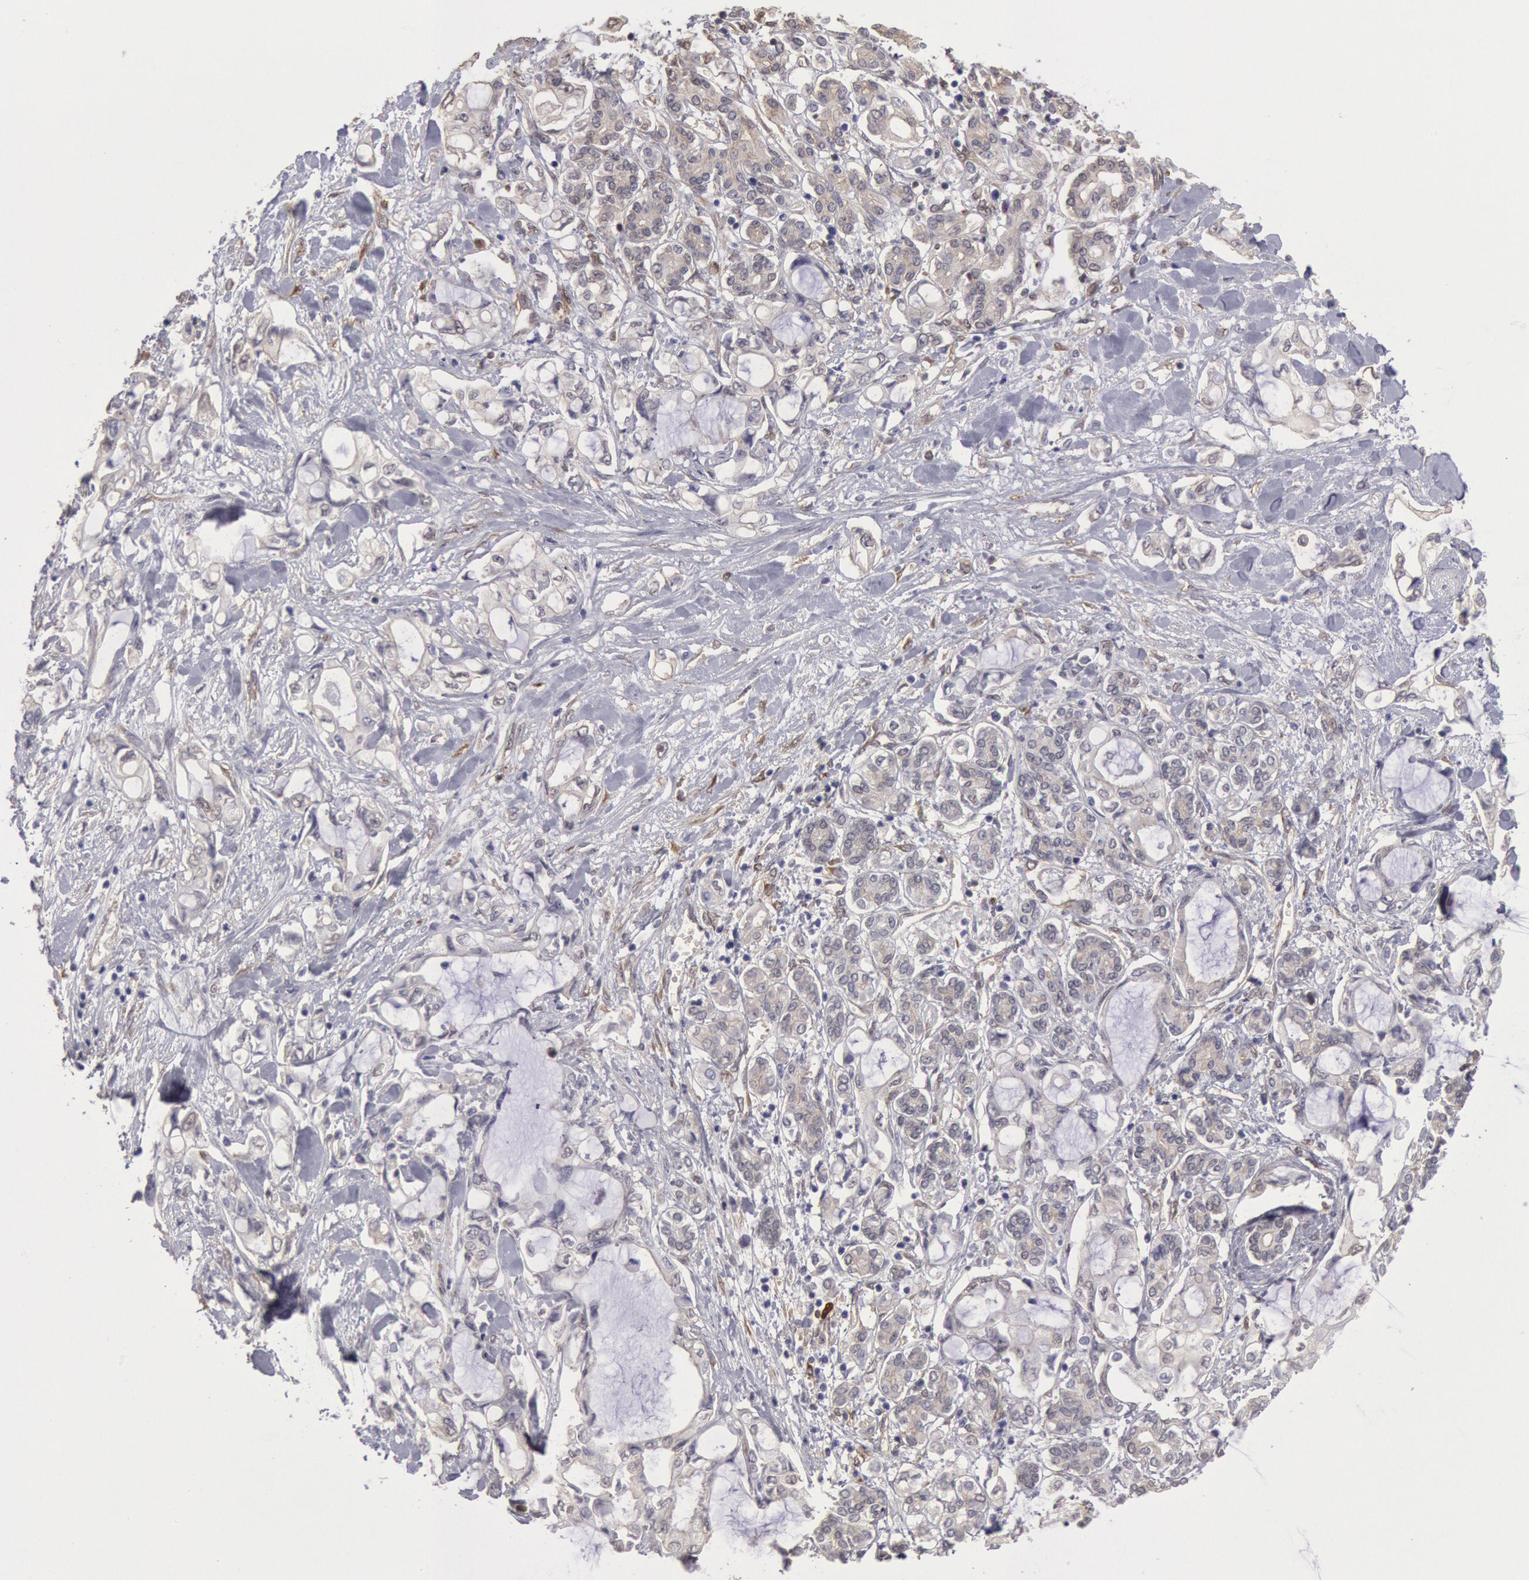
{"staining": {"intensity": "negative", "quantity": "none", "location": "none"}, "tissue": "pancreatic cancer", "cell_type": "Tumor cells", "image_type": "cancer", "snomed": [{"axis": "morphology", "description": "Adenocarcinoma, NOS"}, {"axis": "topography", "description": "Pancreas"}], "caption": "Human pancreatic cancer stained for a protein using immunohistochemistry displays no staining in tumor cells.", "gene": "CCDC50", "patient": {"sex": "female", "age": 70}}